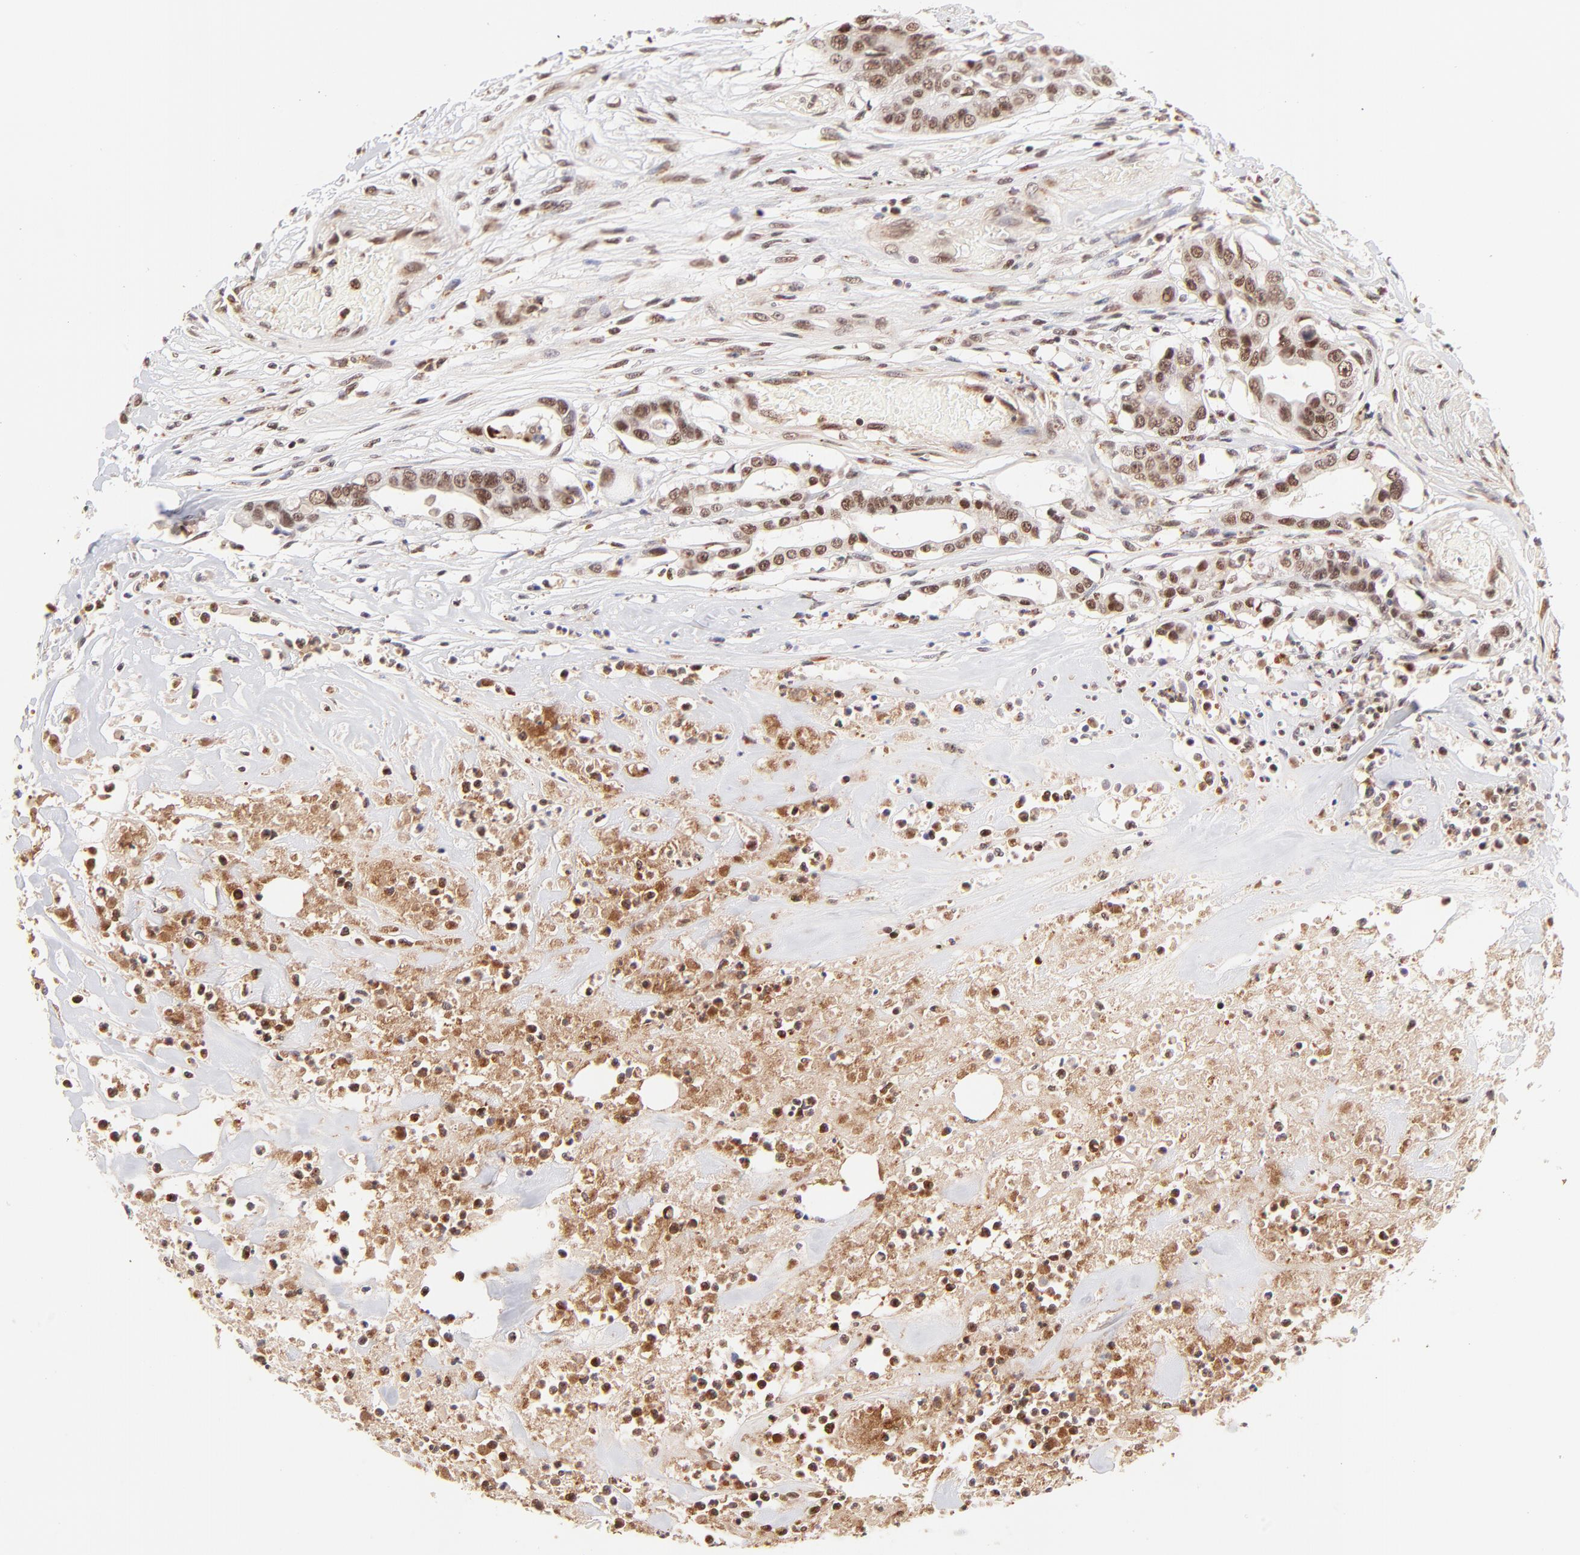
{"staining": {"intensity": "moderate", "quantity": ">75%", "location": "nuclear"}, "tissue": "colorectal cancer", "cell_type": "Tumor cells", "image_type": "cancer", "snomed": [{"axis": "morphology", "description": "Adenocarcinoma, NOS"}, {"axis": "topography", "description": "Colon"}], "caption": "Immunohistochemical staining of colorectal adenocarcinoma shows moderate nuclear protein expression in approximately >75% of tumor cells. (Stains: DAB (3,3'-diaminobenzidine) in brown, nuclei in blue, Microscopy: brightfield microscopy at high magnification).", "gene": "MED12", "patient": {"sex": "female", "age": 70}}